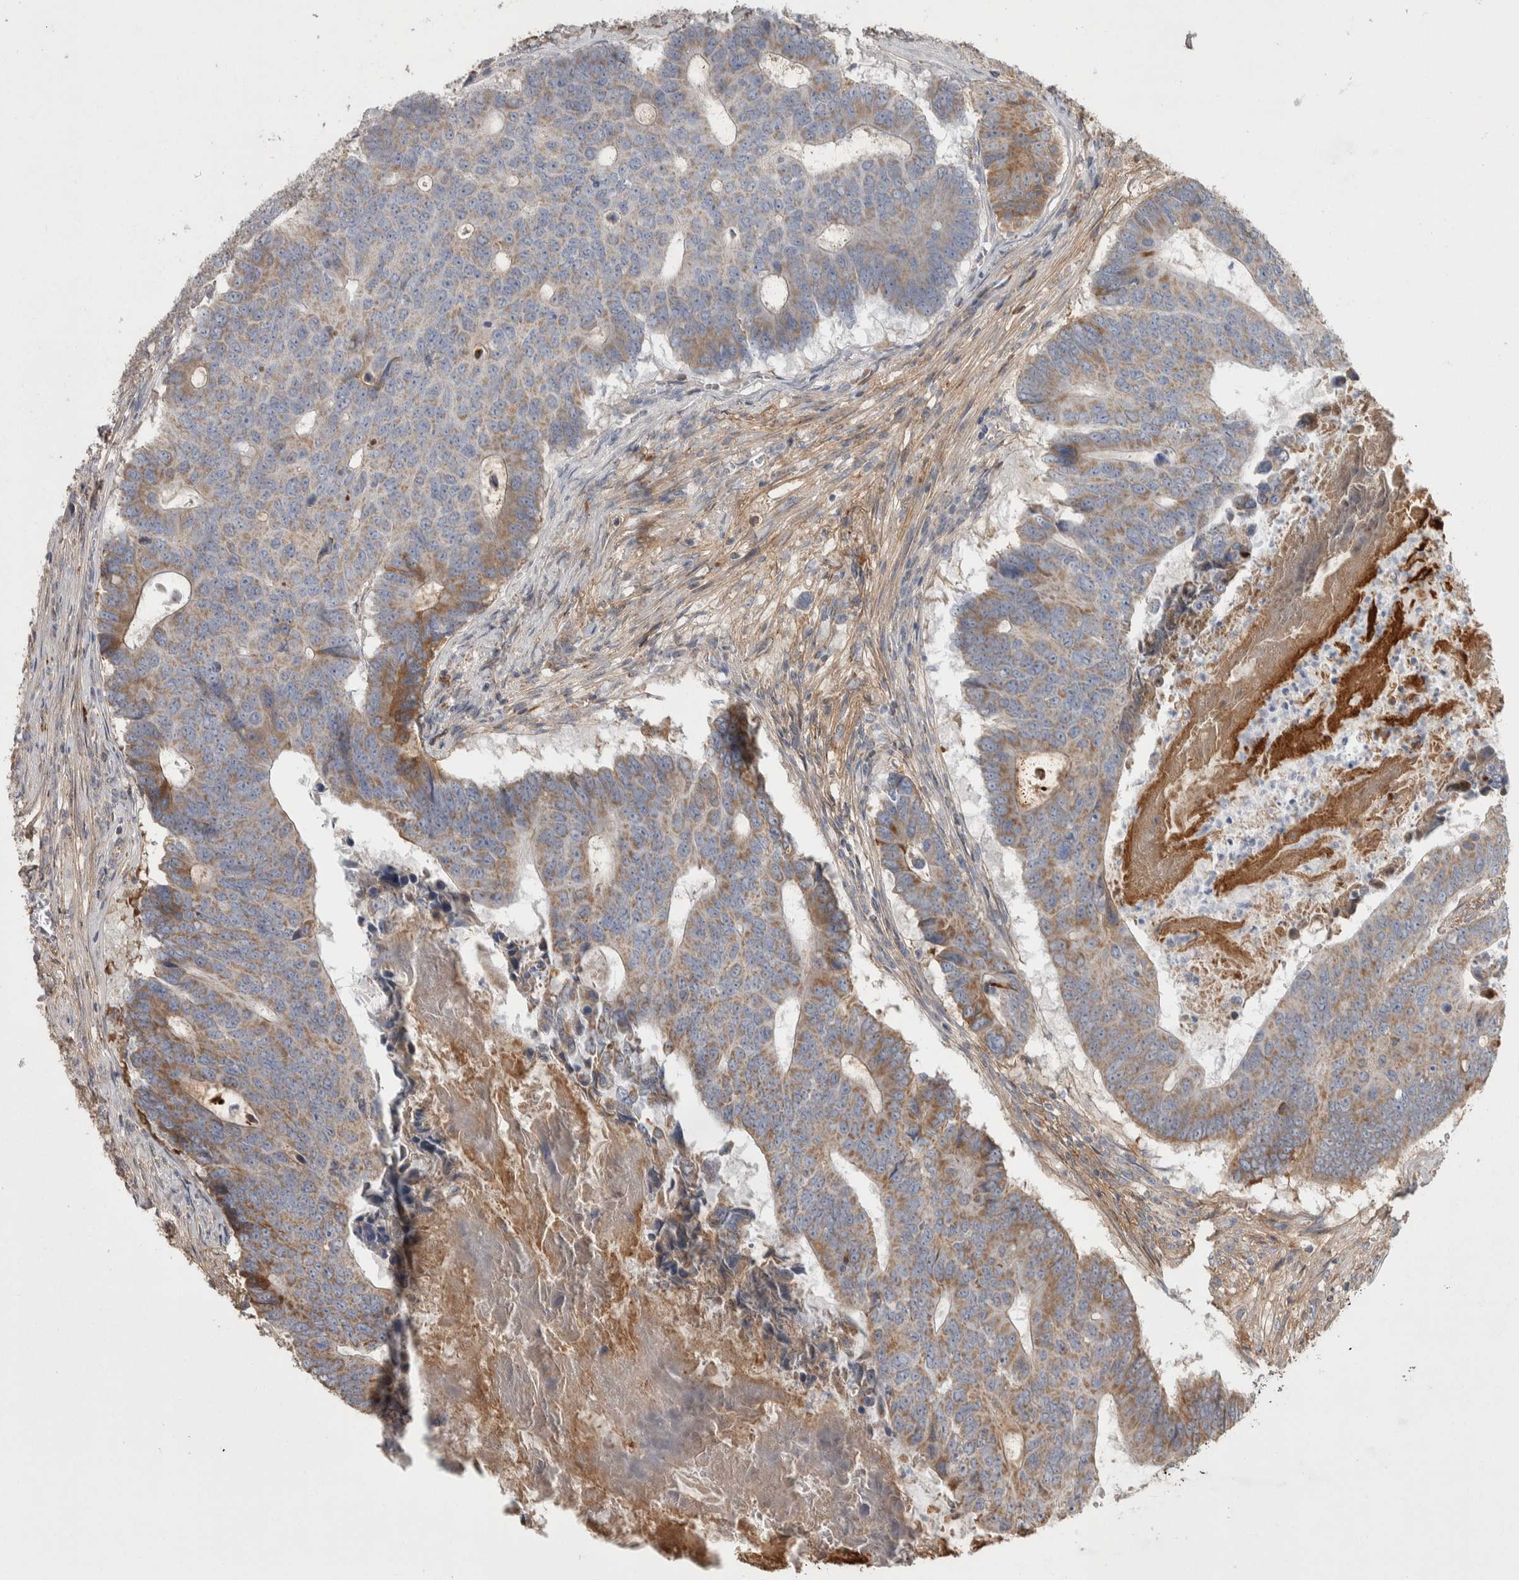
{"staining": {"intensity": "moderate", "quantity": ">75%", "location": "cytoplasmic/membranous"}, "tissue": "colorectal cancer", "cell_type": "Tumor cells", "image_type": "cancer", "snomed": [{"axis": "morphology", "description": "Adenocarcinoma, NOS"}, {"axis": "topography", "description": "Colon"}], "caption": "Approximately >75% of tumor cells in adenocarcinoma (colorectal) exhibit moderate cytoplasmic/membranous protein expression as visualized by brown immunohistochemical staining.", "gene": "SCO1", "patient": {"sex": "male", "age": 87}}